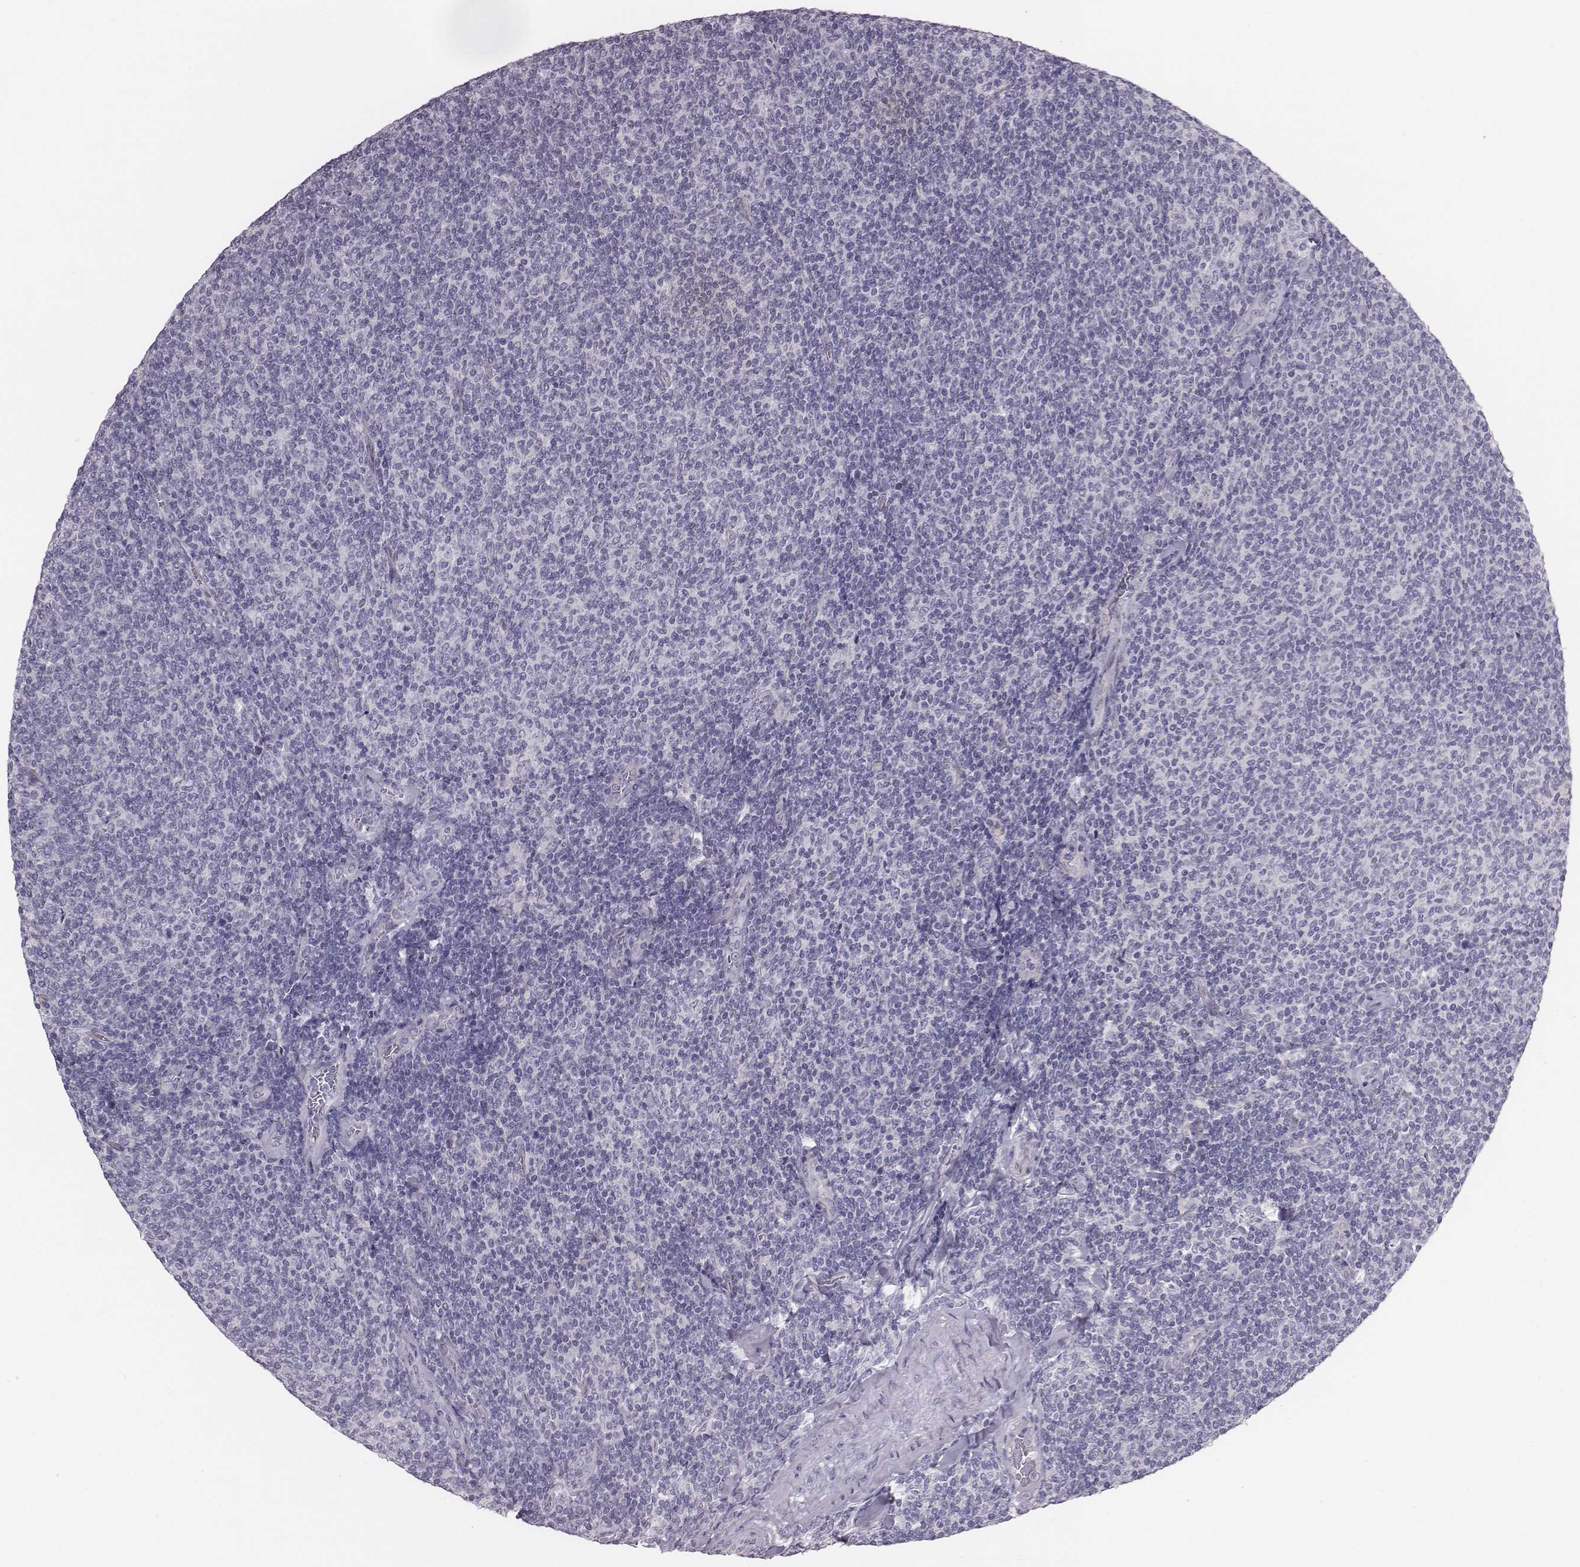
{"staining": {"intensity": "negative", "quantity": "none", "location": "none"}, "tissue": "lymphoma", "cell_type": "Tumor cells", "image_type": "cancer", "snomed": [{"axis": "morphology", "description": "Malignant lymphoma, non-Hodgkin's type, Low grade"}, {"axis": "topography", "description": "Lymph node"}], "caption": "Human malignant lymphoma, non-Hodgkin's type (low-grade) stained for a protein using immunohistochemistry displays no positivity in tumor cells.", "gene": "CACNG4", "patient": {"sex": "male", "age": 52}}